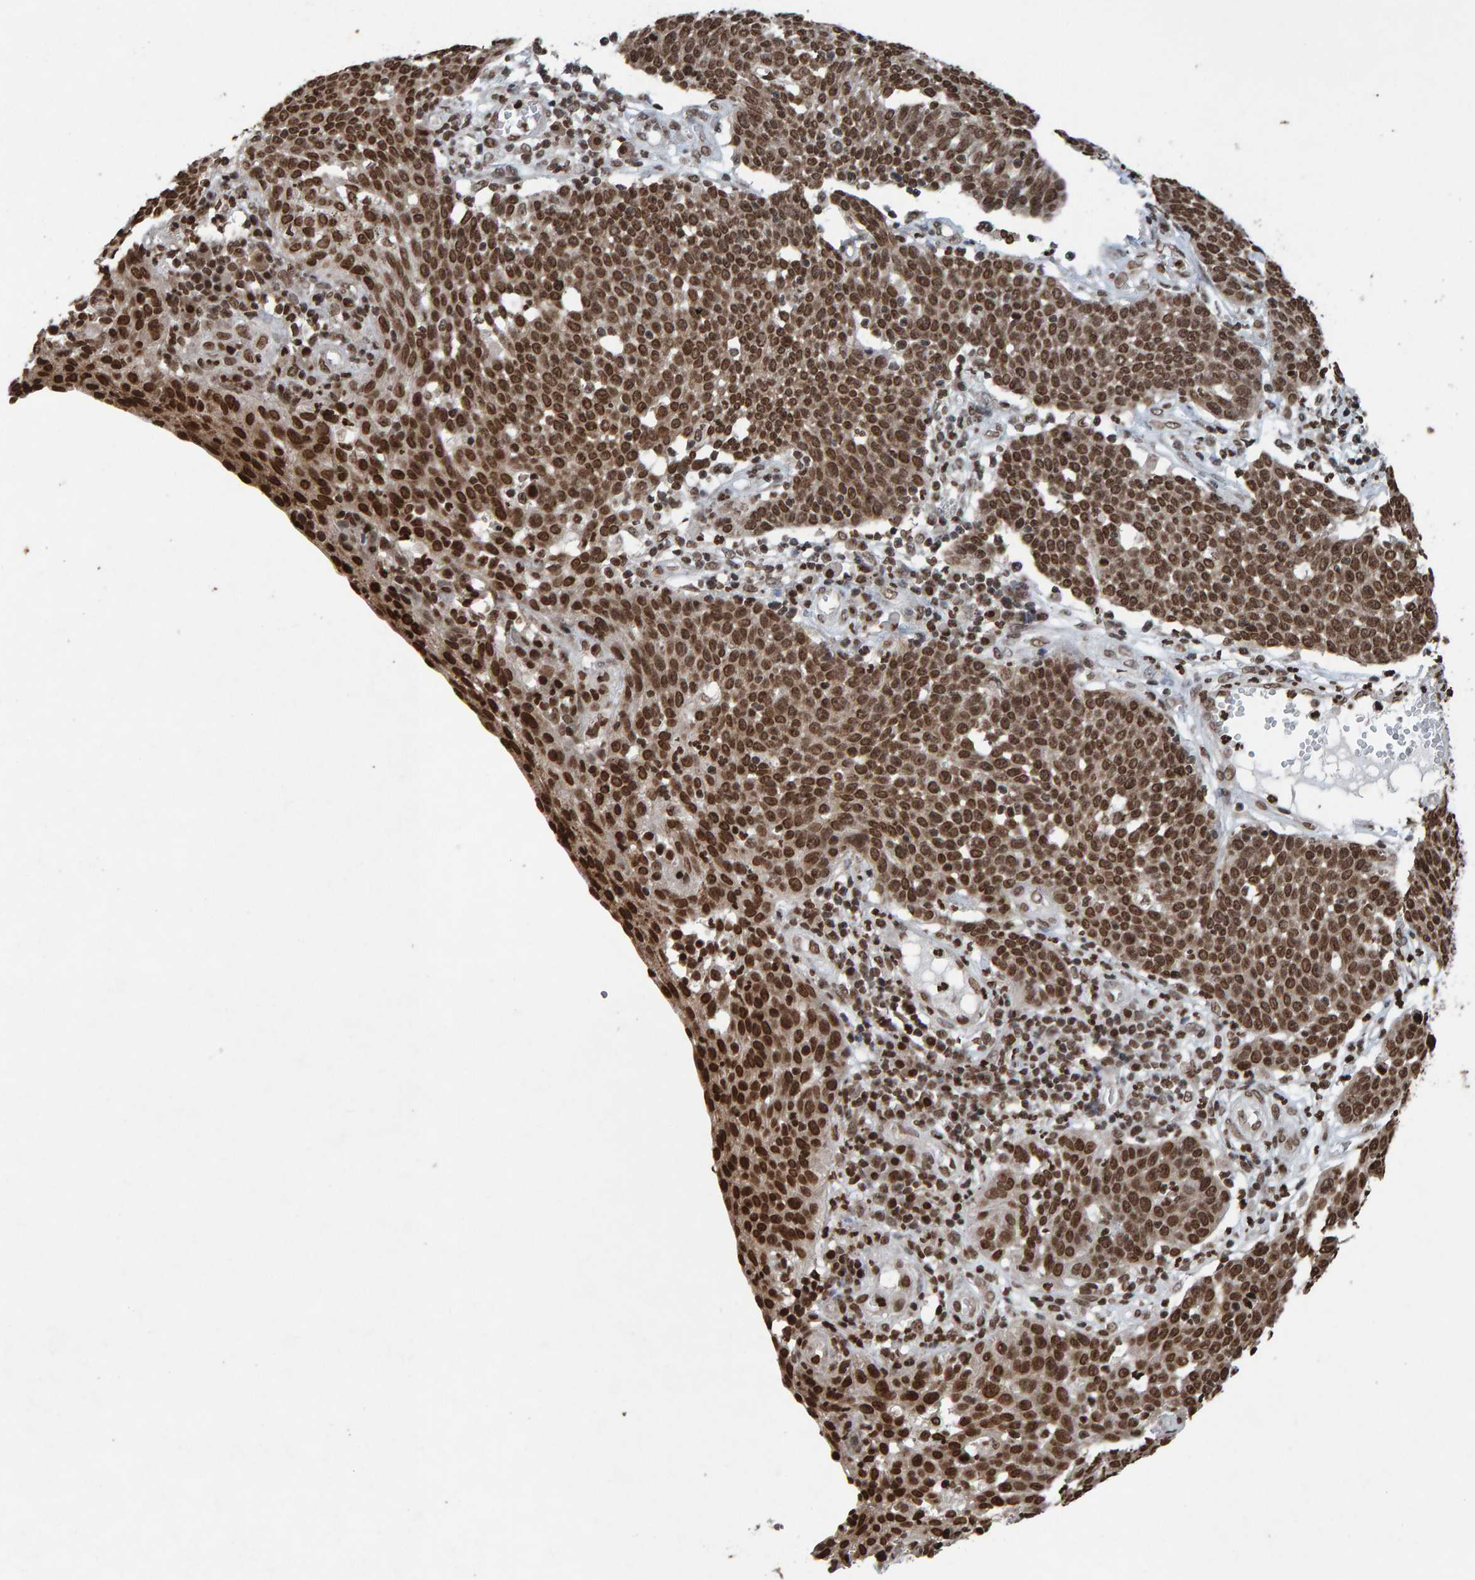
{"staining": {"intensity": "strong", "quantity": ">75%", "location": "nuclear"}, "tissue": "cervical cancer", "cell_type": "Tumor cells", "image_type": "cancer", "snomed": [{"axis": "morphology", "description": "Squamous cell carcinoma, NOS"}, {"axis": "topography", "description": "Cervix"}], "caption": "Protein expression analysis of human cervical squamous cell carcinoma reveals strong nuclear expression in approximately >75% of tumor cells.", "gene": "H2AZ1", "patient": {"sex": "female", "age": 34}}